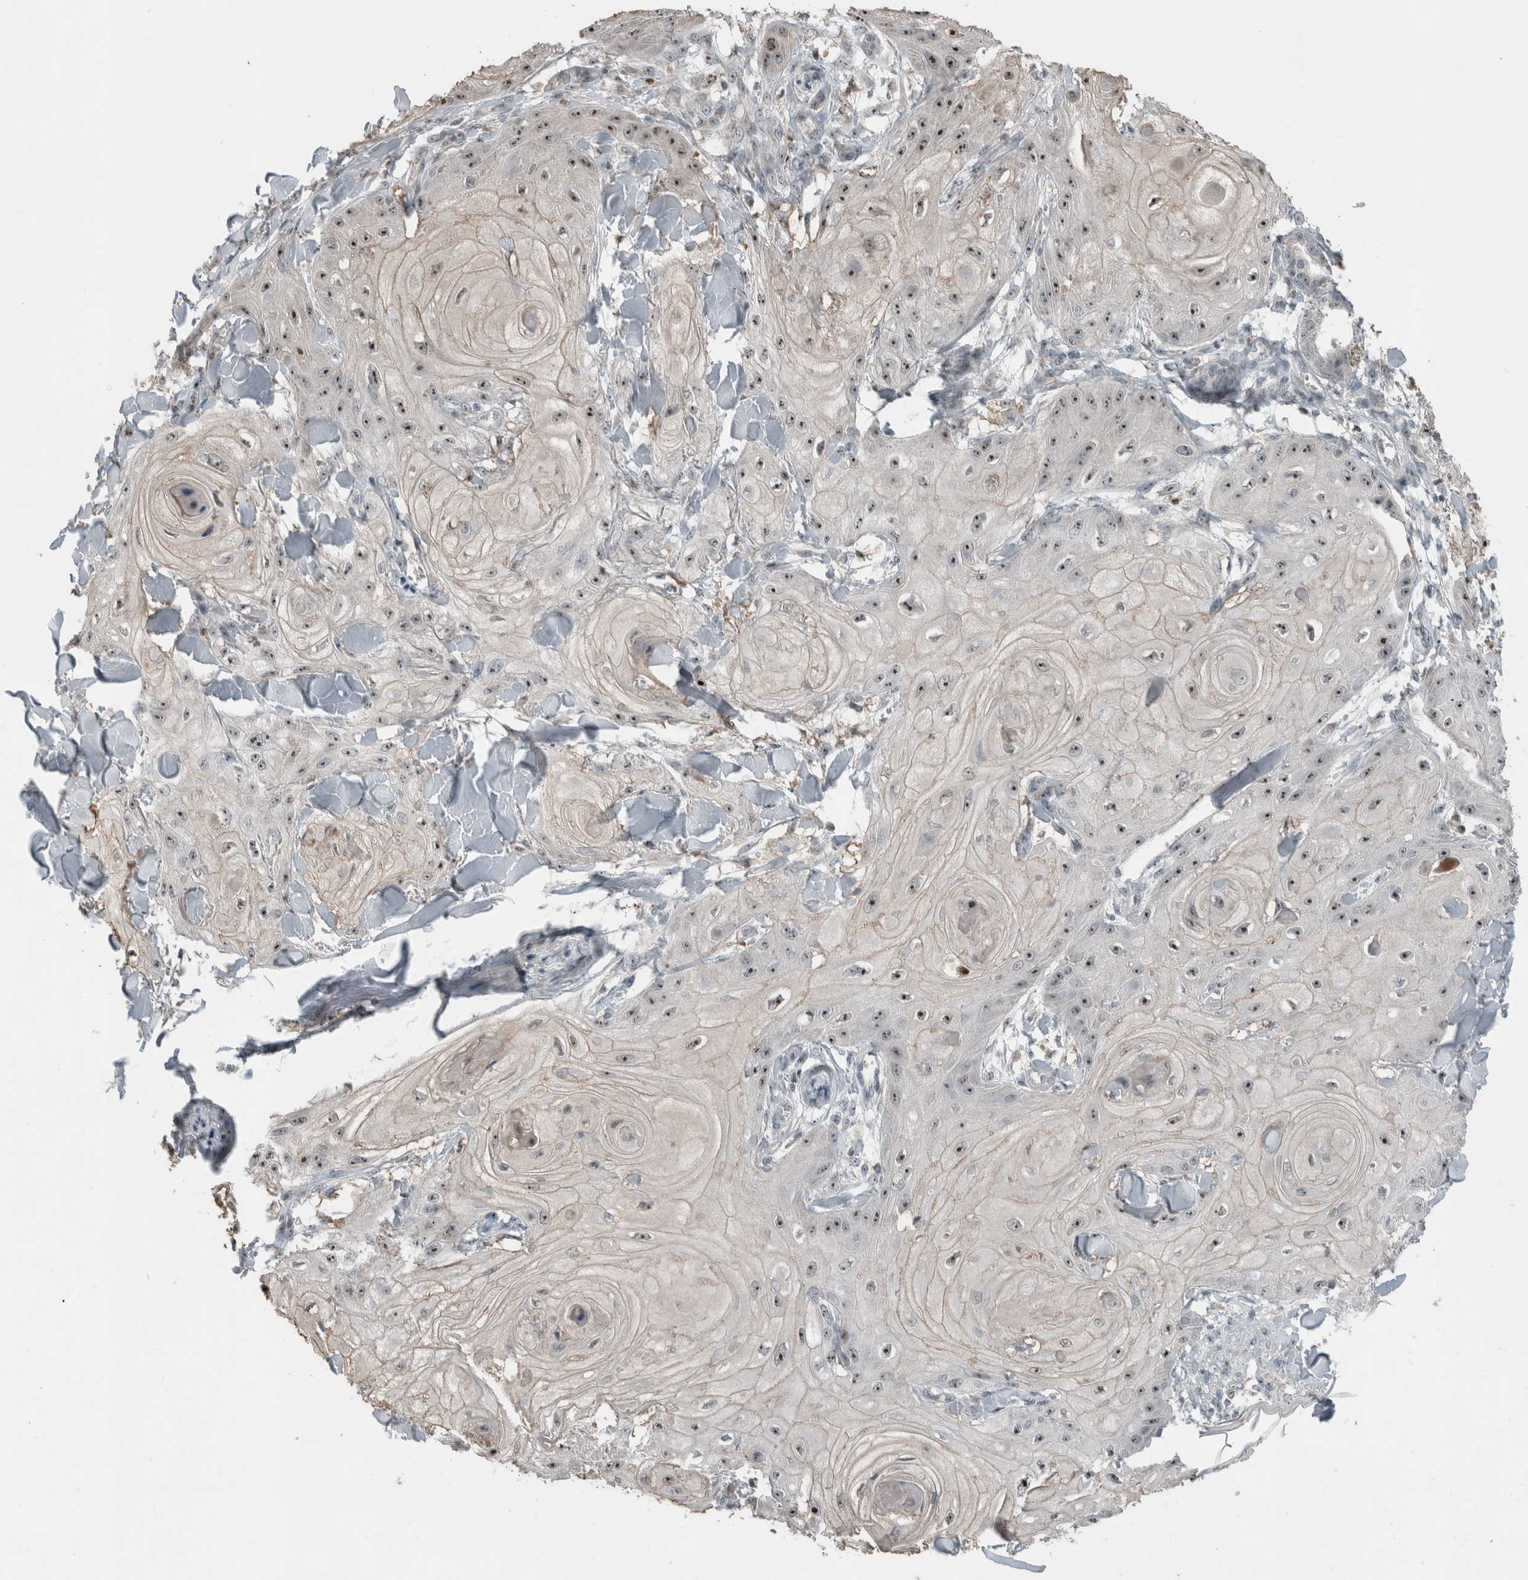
{"staining": {"intensity": "moderate", "quantity": ">75%", "location": "nuclear"}, "tissue": "skin cancer", "cell_type": "Tumor cells", "image_type": "cancer", "snomed": [{"axis": "morphology", "description": "Squamous cell carcinoma, NOS"}, {"axis": "topography", "description": "Skin"}], "caption": "The photomicrograph exhibits immunohistochemical staining of squamous cell carcinoma (skin). There is moderate nuclear positivity is appreciated in about >75% of tumor cells.", "gene": "RPF1", "patient": {"sex": "male", "age": 74}}